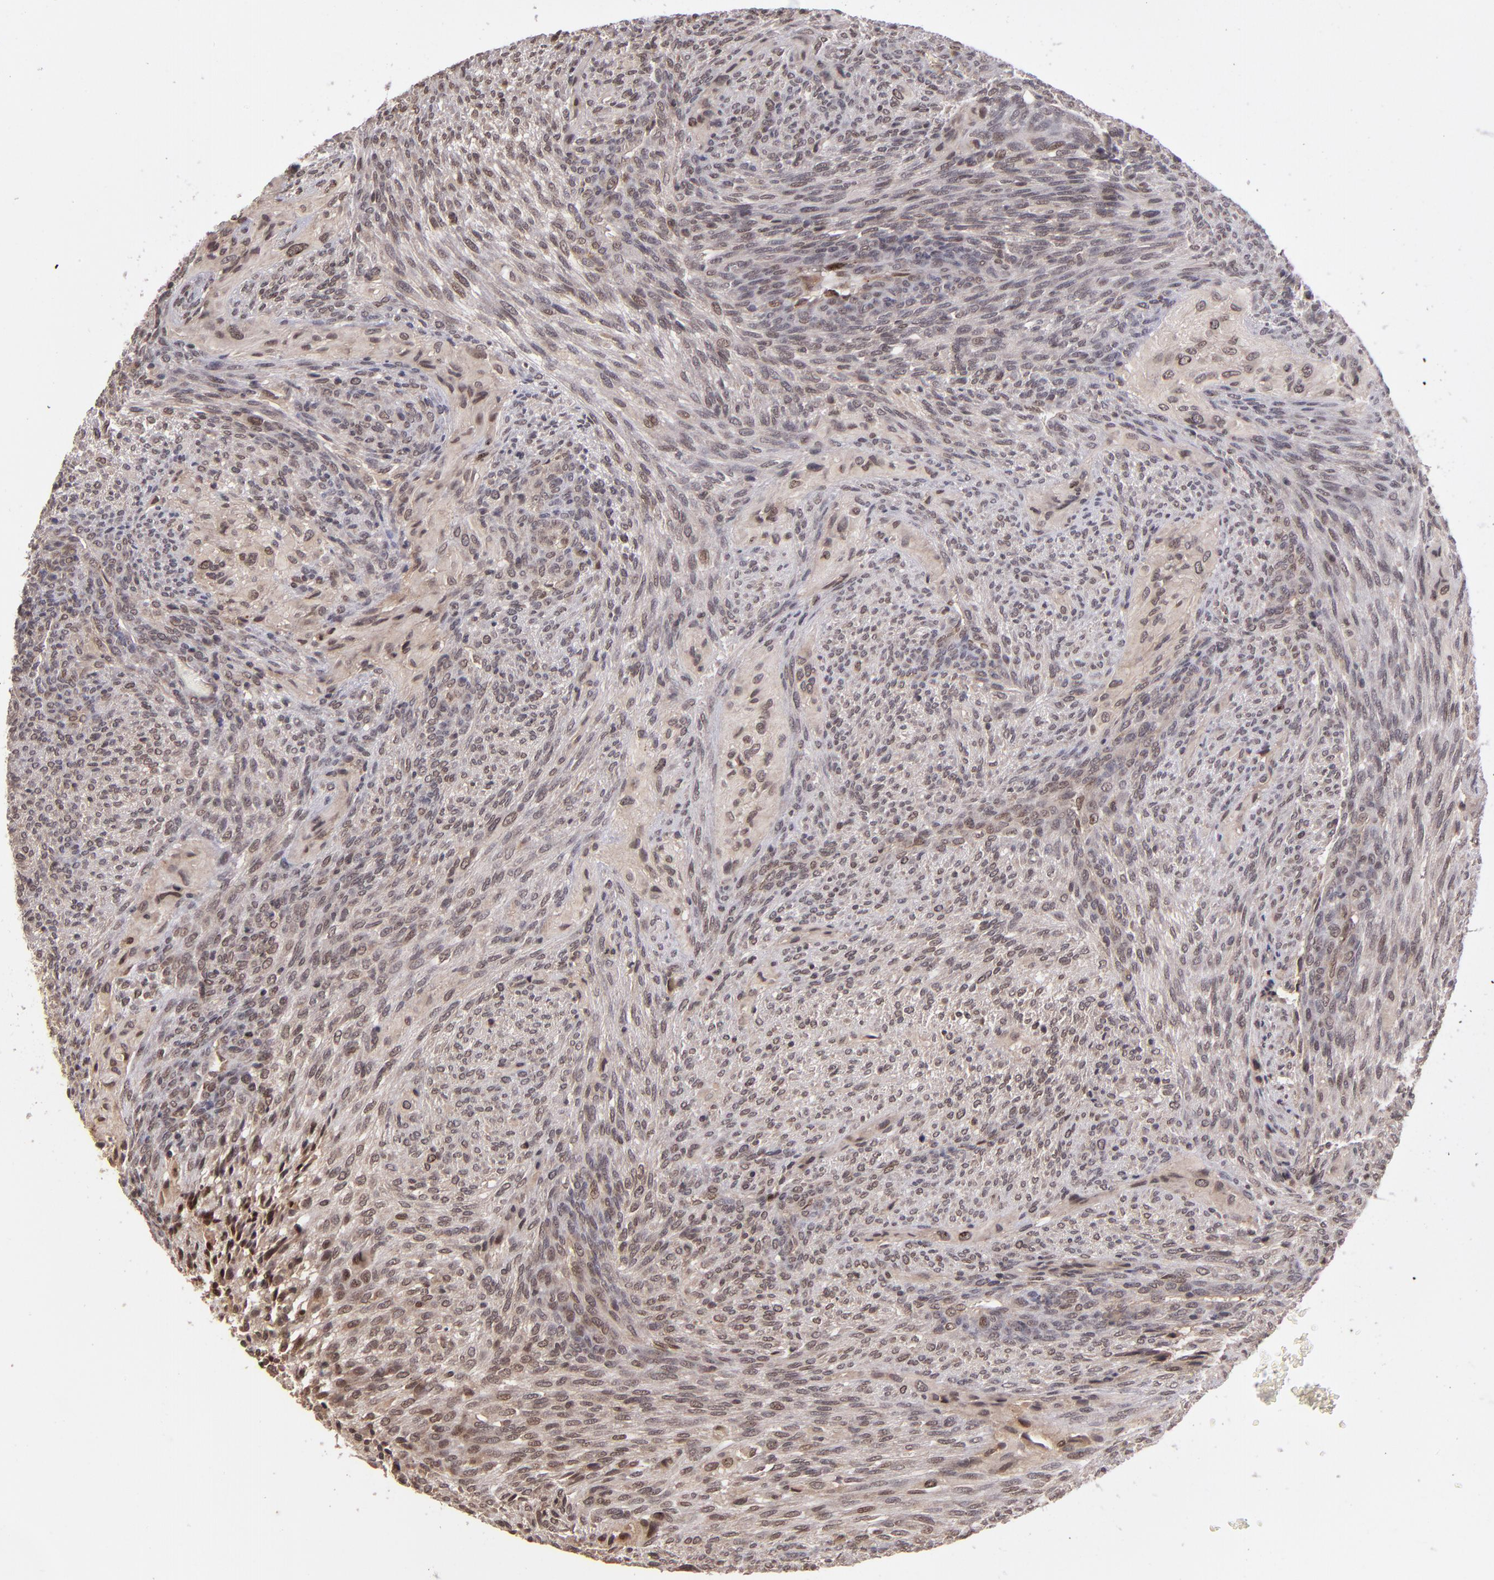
{"staining": {"intensity": "moderate", "quantity": ">75%", "location": "nuclear"}, "tissue": "glioma", "cell_type": "Tumor cells", "image_type": "cancer", "snomed": [{"axis": "morphology", "description": "Glioma, malignant, High grade"}, {"axis": "topography", "description": "Cerebral cortex"}], "caption": "Immunohistochemical staining of human glioma shows medium levels of moderate nuclear protein staining in about >75% of tumor cells.", "gene": "ABHD12B", "patient": {"sex": "female", "age": 55}}